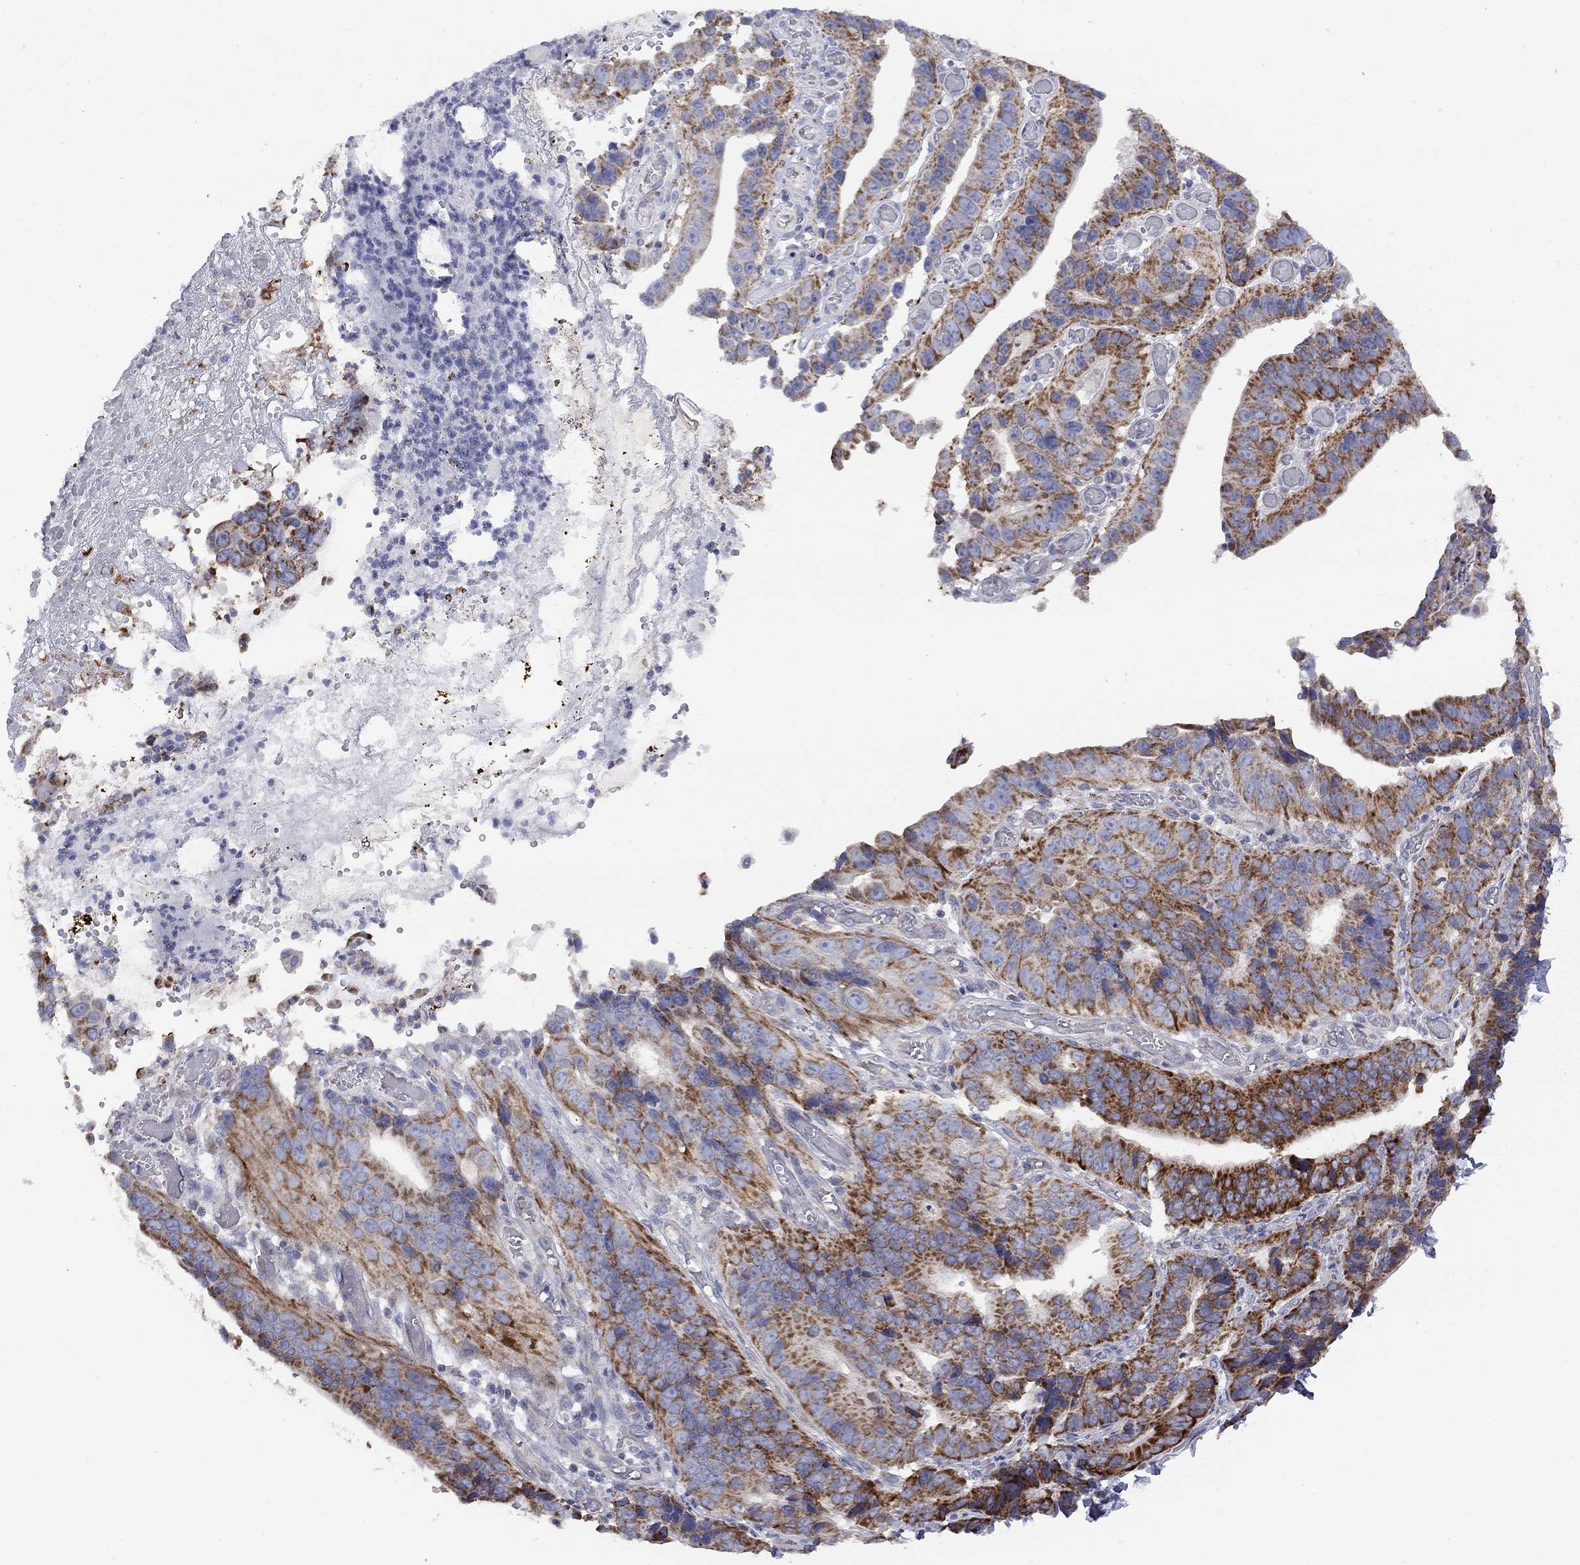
{"staining": {"intensity": "strong", "quantity": "25%-75%", "location": "cytoplasmic/membranous"}, "tissue": "stomach cancer", "cell_type": "Tumor cells", "image_type": "cancer", "snomed": [{"axis": "morphology", "description": "Adenocarcinoma, NOS"}, {"axis": "topography", "description": "Stomach"}], "caption": "IHC histopathology image of adenocarcinoma (stomach) stained for a protein (brown), which reveals high levels of strong cytoplasmic/membranous expression in approximately 25%-75% of tumor cells.", "gene": "CISD1", "patient": {"sex": "male", "age": 84}}